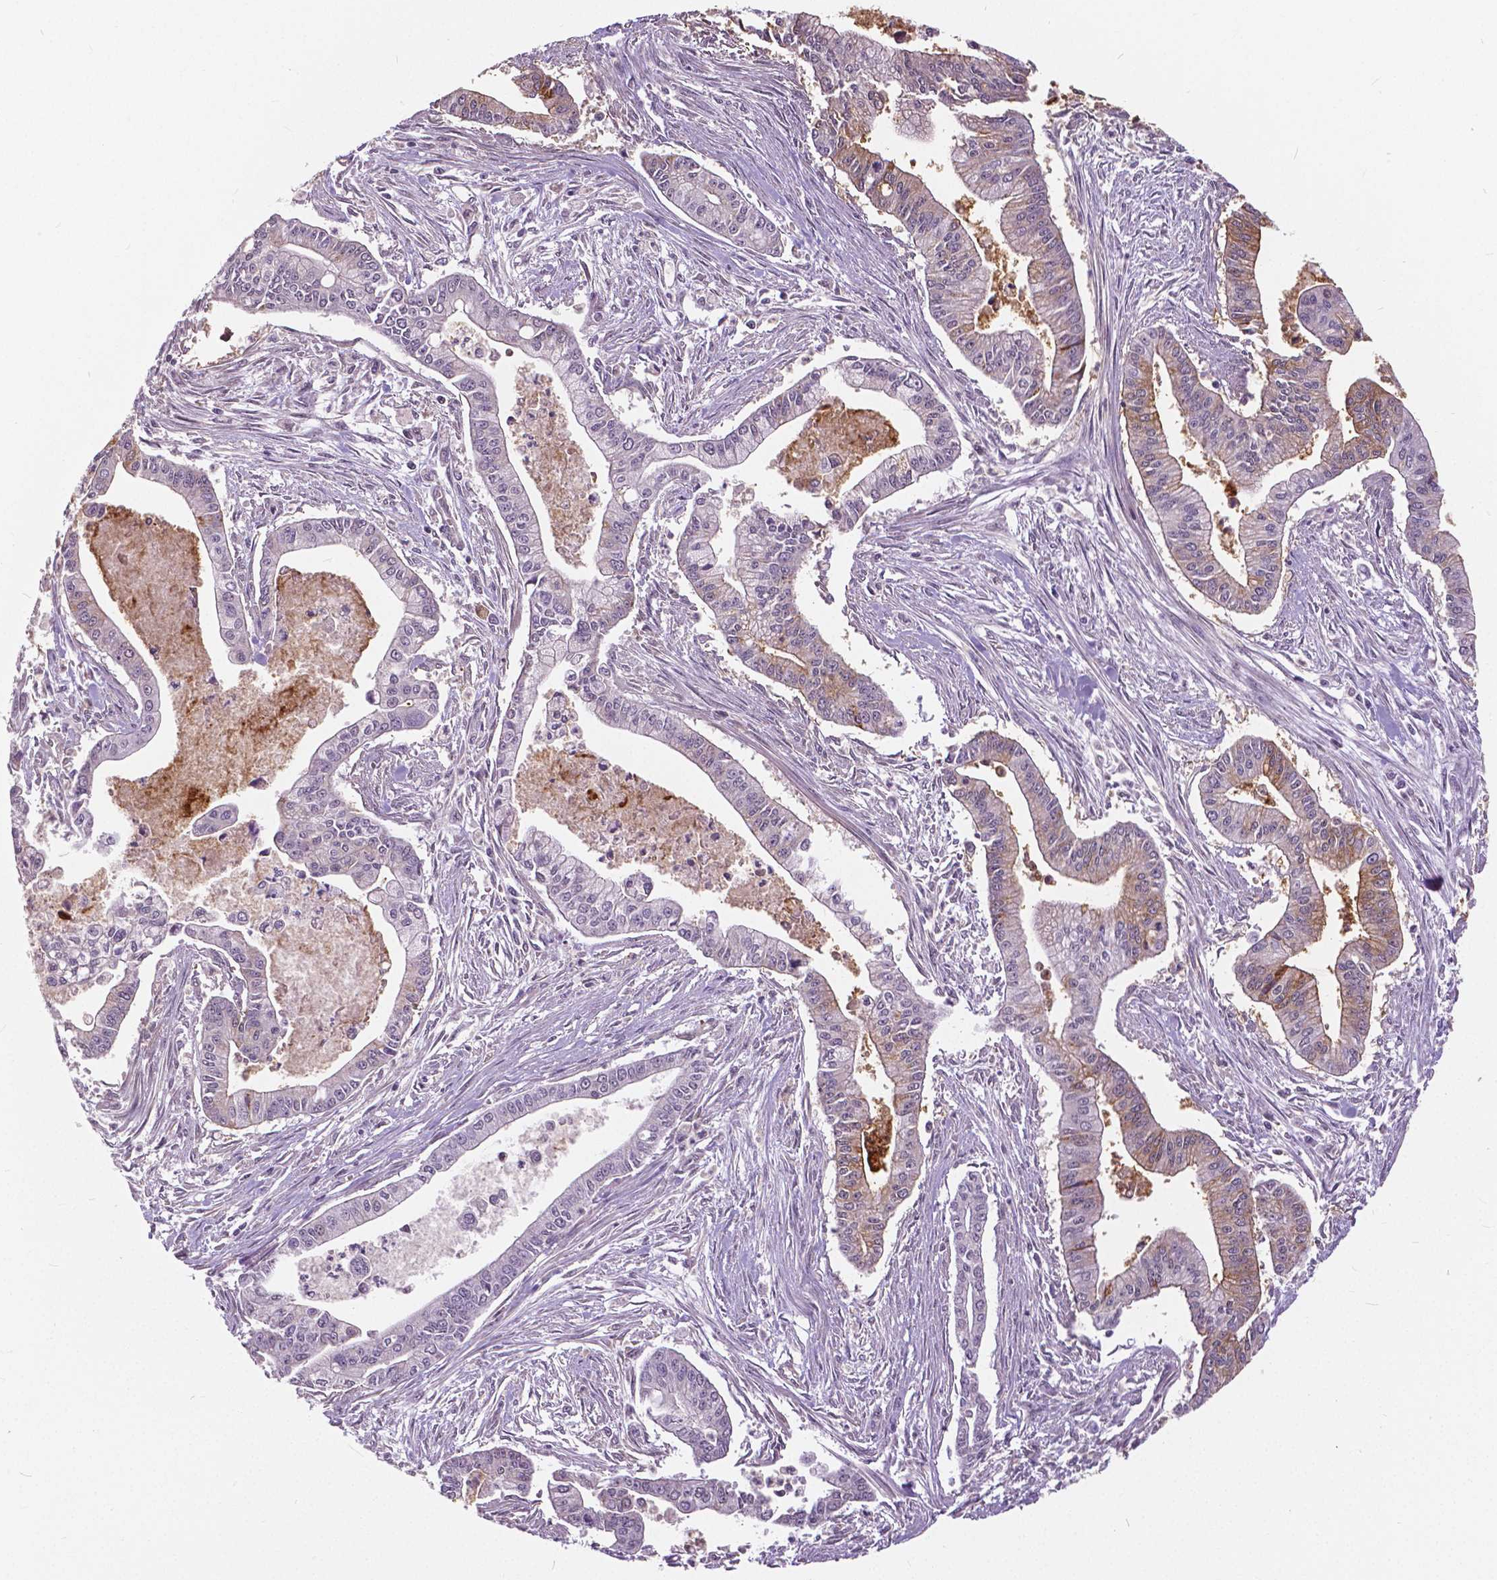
{"staining": {"intensity": "weak", "quantity": "<25%", "location": "cytoplasmic/membranous"}, "tissue": "pancreatic cancer", "cell_type": "Tumor cells", "image_type": "cancer", "snomed": [{"axis": "morphology", "description": "Adenocarcinoma, NOS"}, {"axis": "topography", "description": "Pancreas"}], "caption": "A micrograph of human adenocarcinoma (pancreatic) is negative for staining in tumor cells. Brightfield microscopy of immunohistochemistry stained with DAB (brown) and hematoxylin (blue), captured at high magnification.", "gene": "ANXA13", "patient": {"sex": "female", "age": 65}}